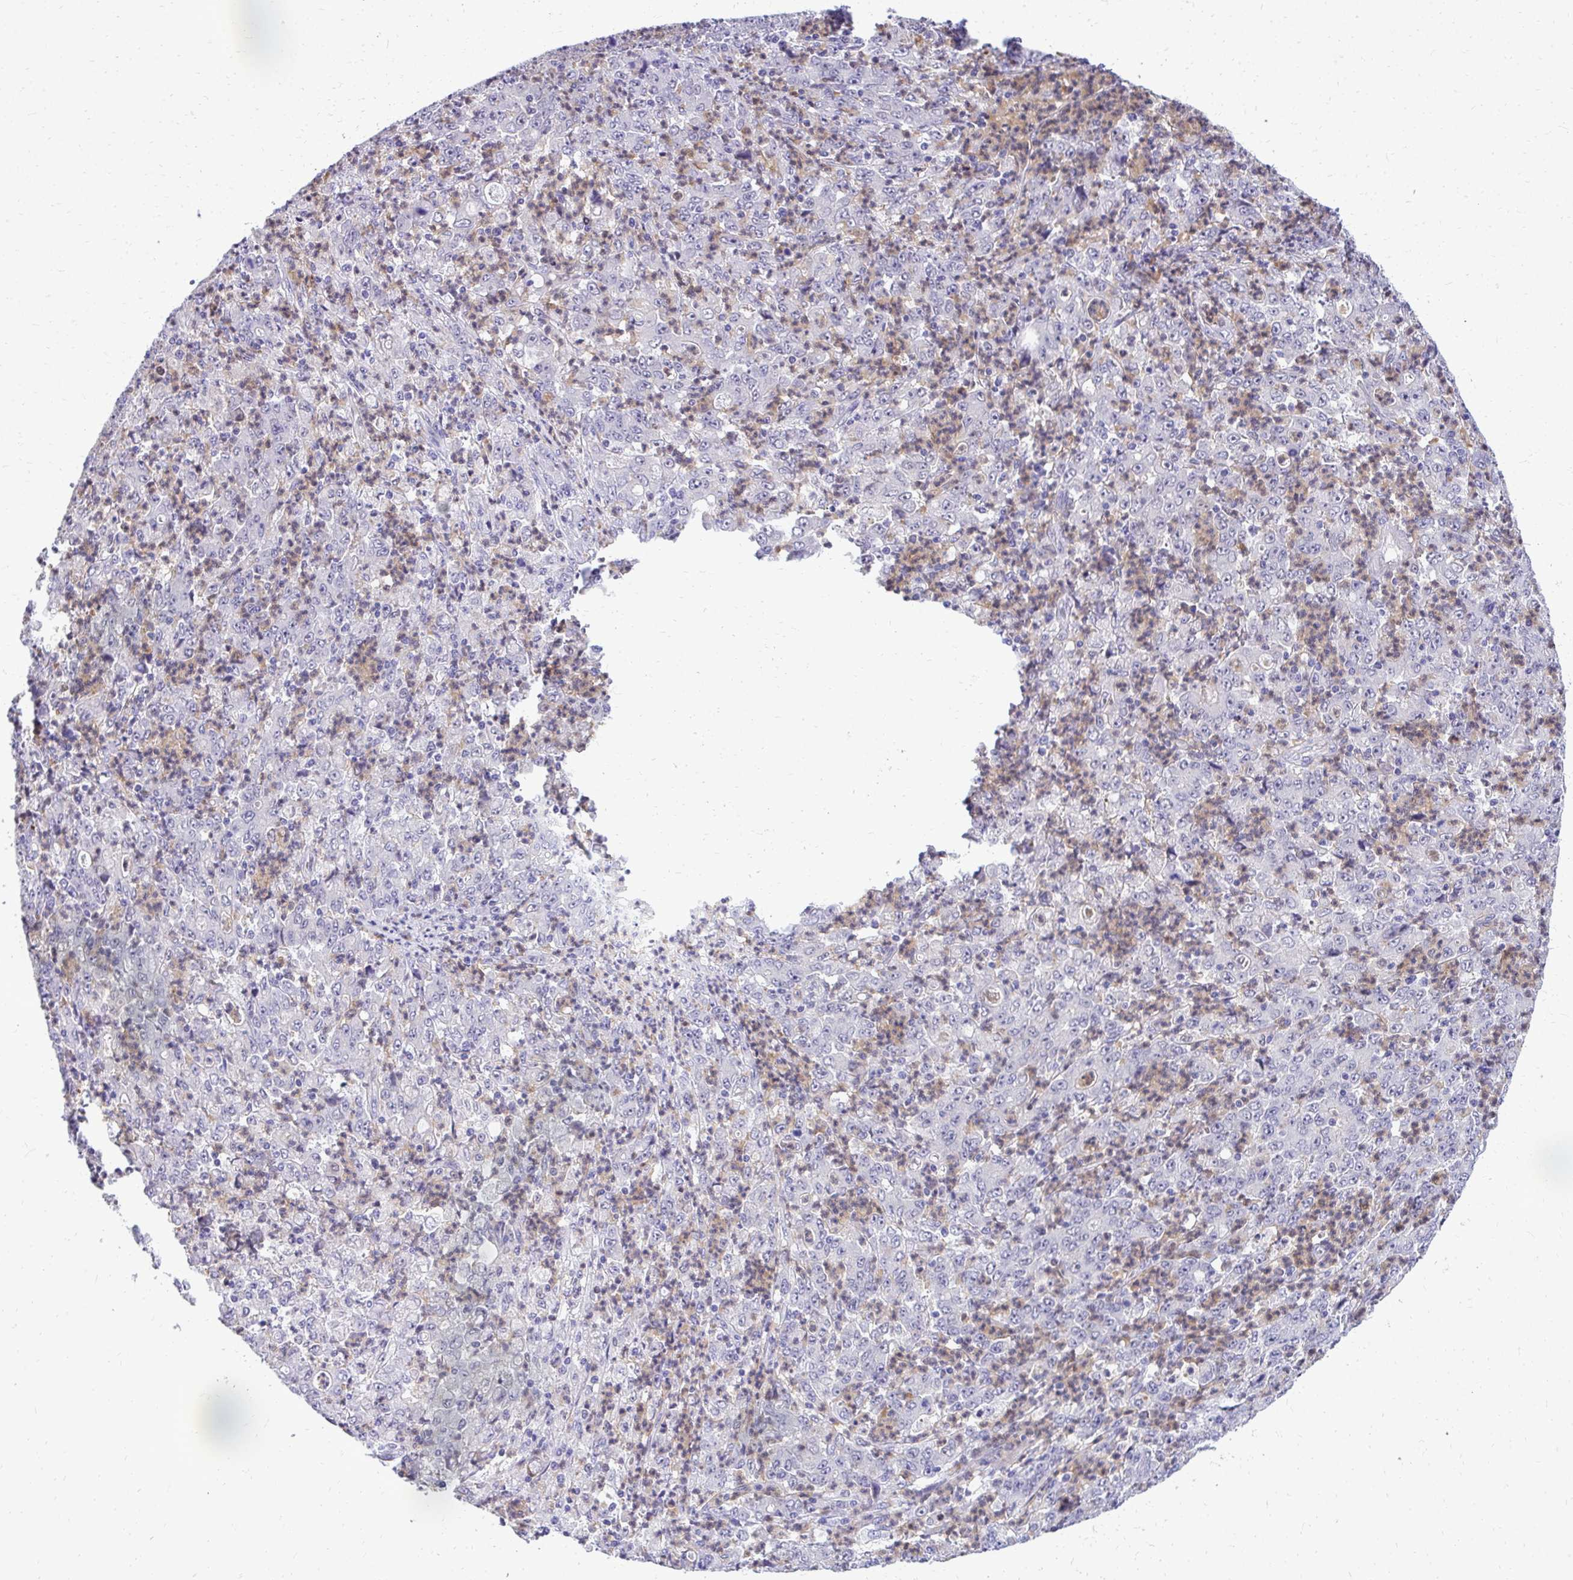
{"staining": {"intensity": "negative", "quantity": "none", "location": "none"}, "tissue": "stomach cancer", "cell_type": "Tumor cells", "image_type": "cancer", "snomed": [{"axis": "morphology", "description": "Adenocarcinoma, NOS"}, {"axis": "topography", "description": "Stomach, lower"}], "caption": "Immunohistochemistry (IHC) image of human stomach cancer stained for a protein (brown), which shows no expression in tumor cells.", "gene": "ZSWIM9", "patient": {"sex": "female", "age": 71}}